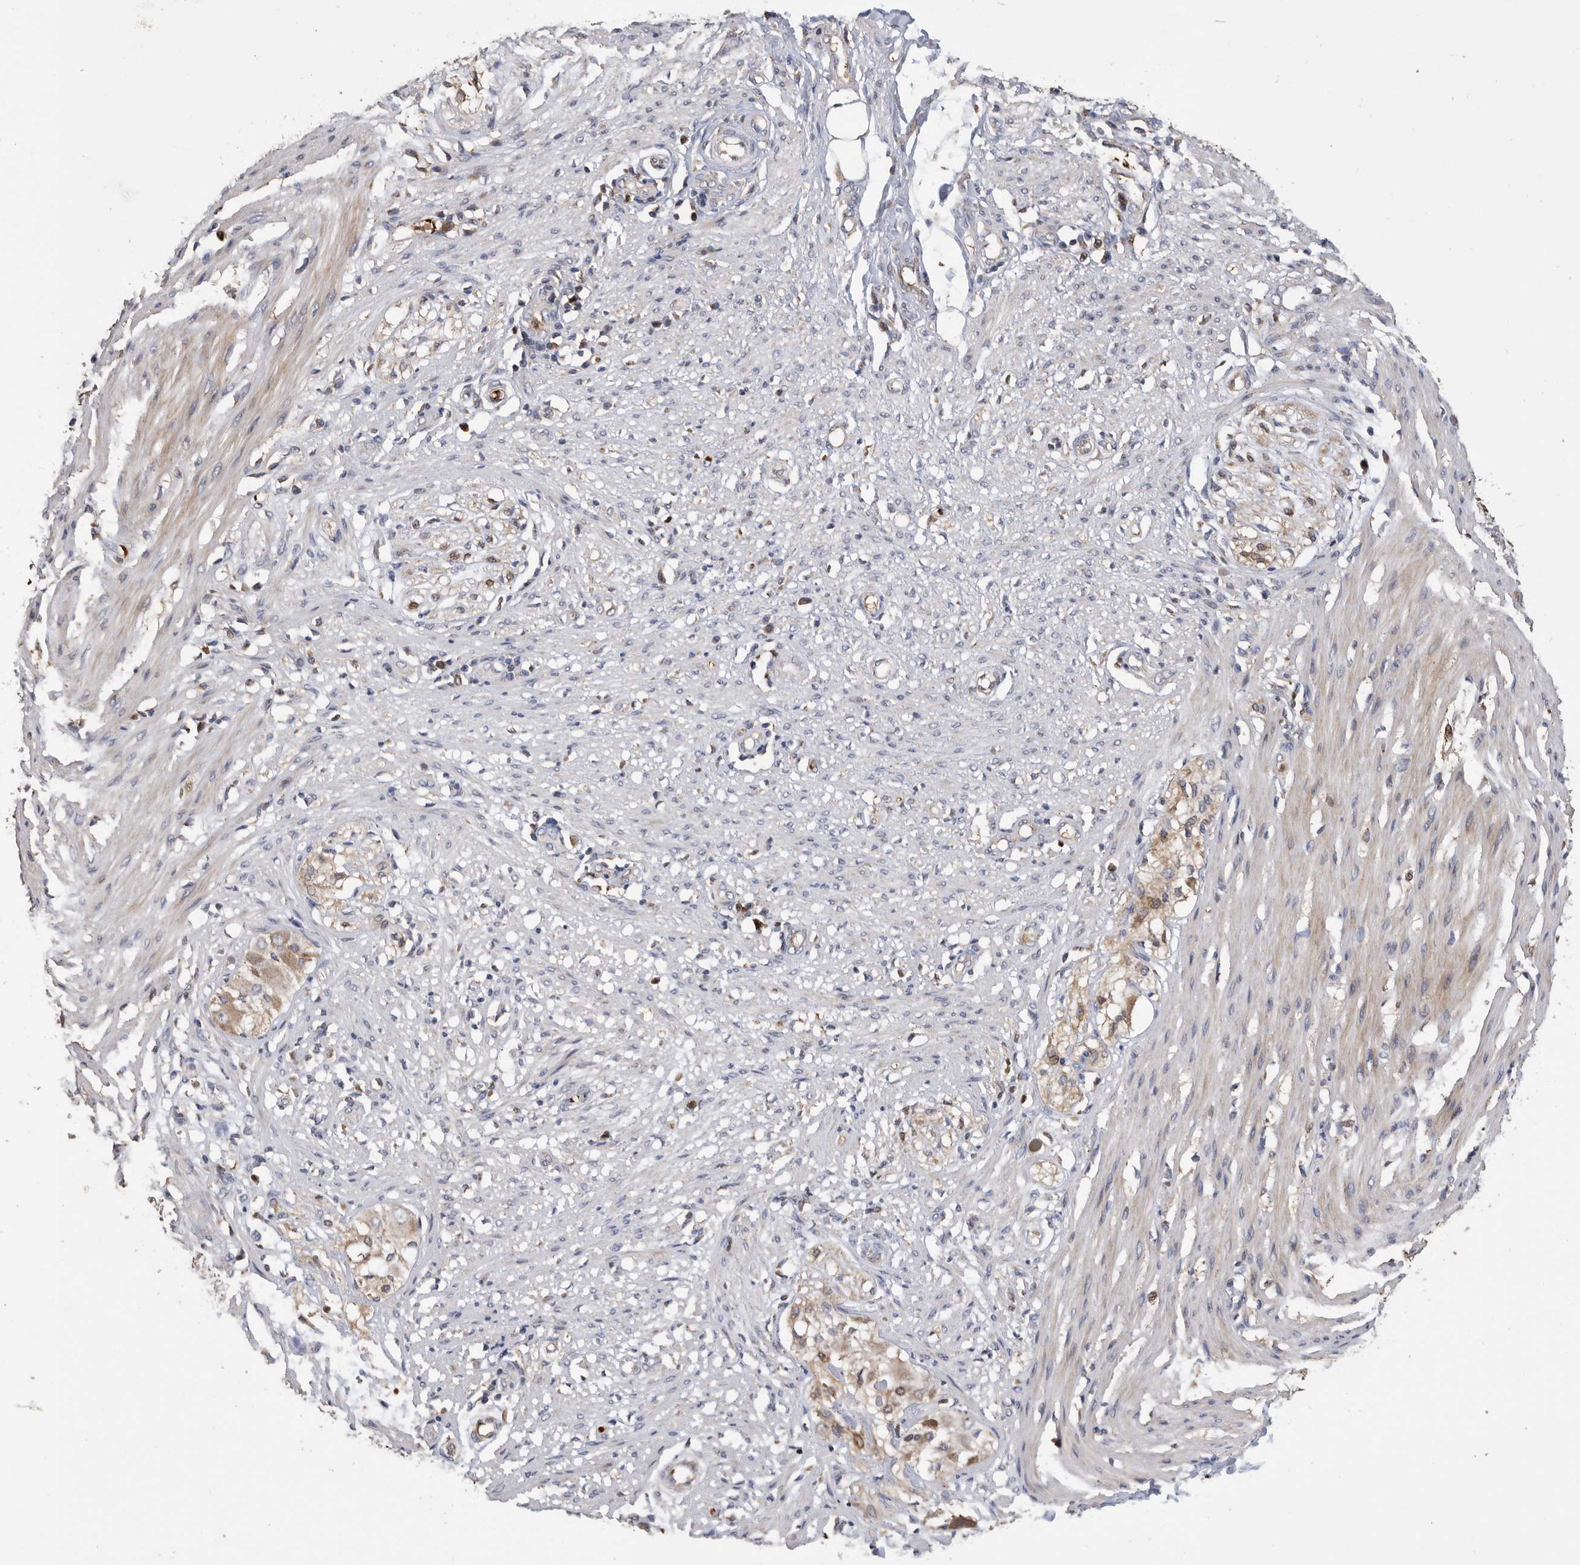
{"staining": {"intensity": "weak", "quantity": "25%-75%", "location": "cytoplasmic/membranous"}, "tissue": "smooth muscle", "cell_type": "Smooth muscle cells", "image_type": "normal", "snomed": [{"axis": "morphology", "description": "Normal tissue, NOS"}, {"axis": "morphology", "description": "Adenocarcinoma, NOS"}, {"axis": "topography", "description": "Colon"}, {"axis": "topography", "description": "Peripheral nerve tissue"}], "caption": "Benign smooth muscle displays weak cytoplasmic/membranous staining in approximately 25%-75% of smooth muscle cells, visualized by immunohistochemistry.", "gene": "CRISPLD2", "patient": {"sex": "male", "age": 14}}